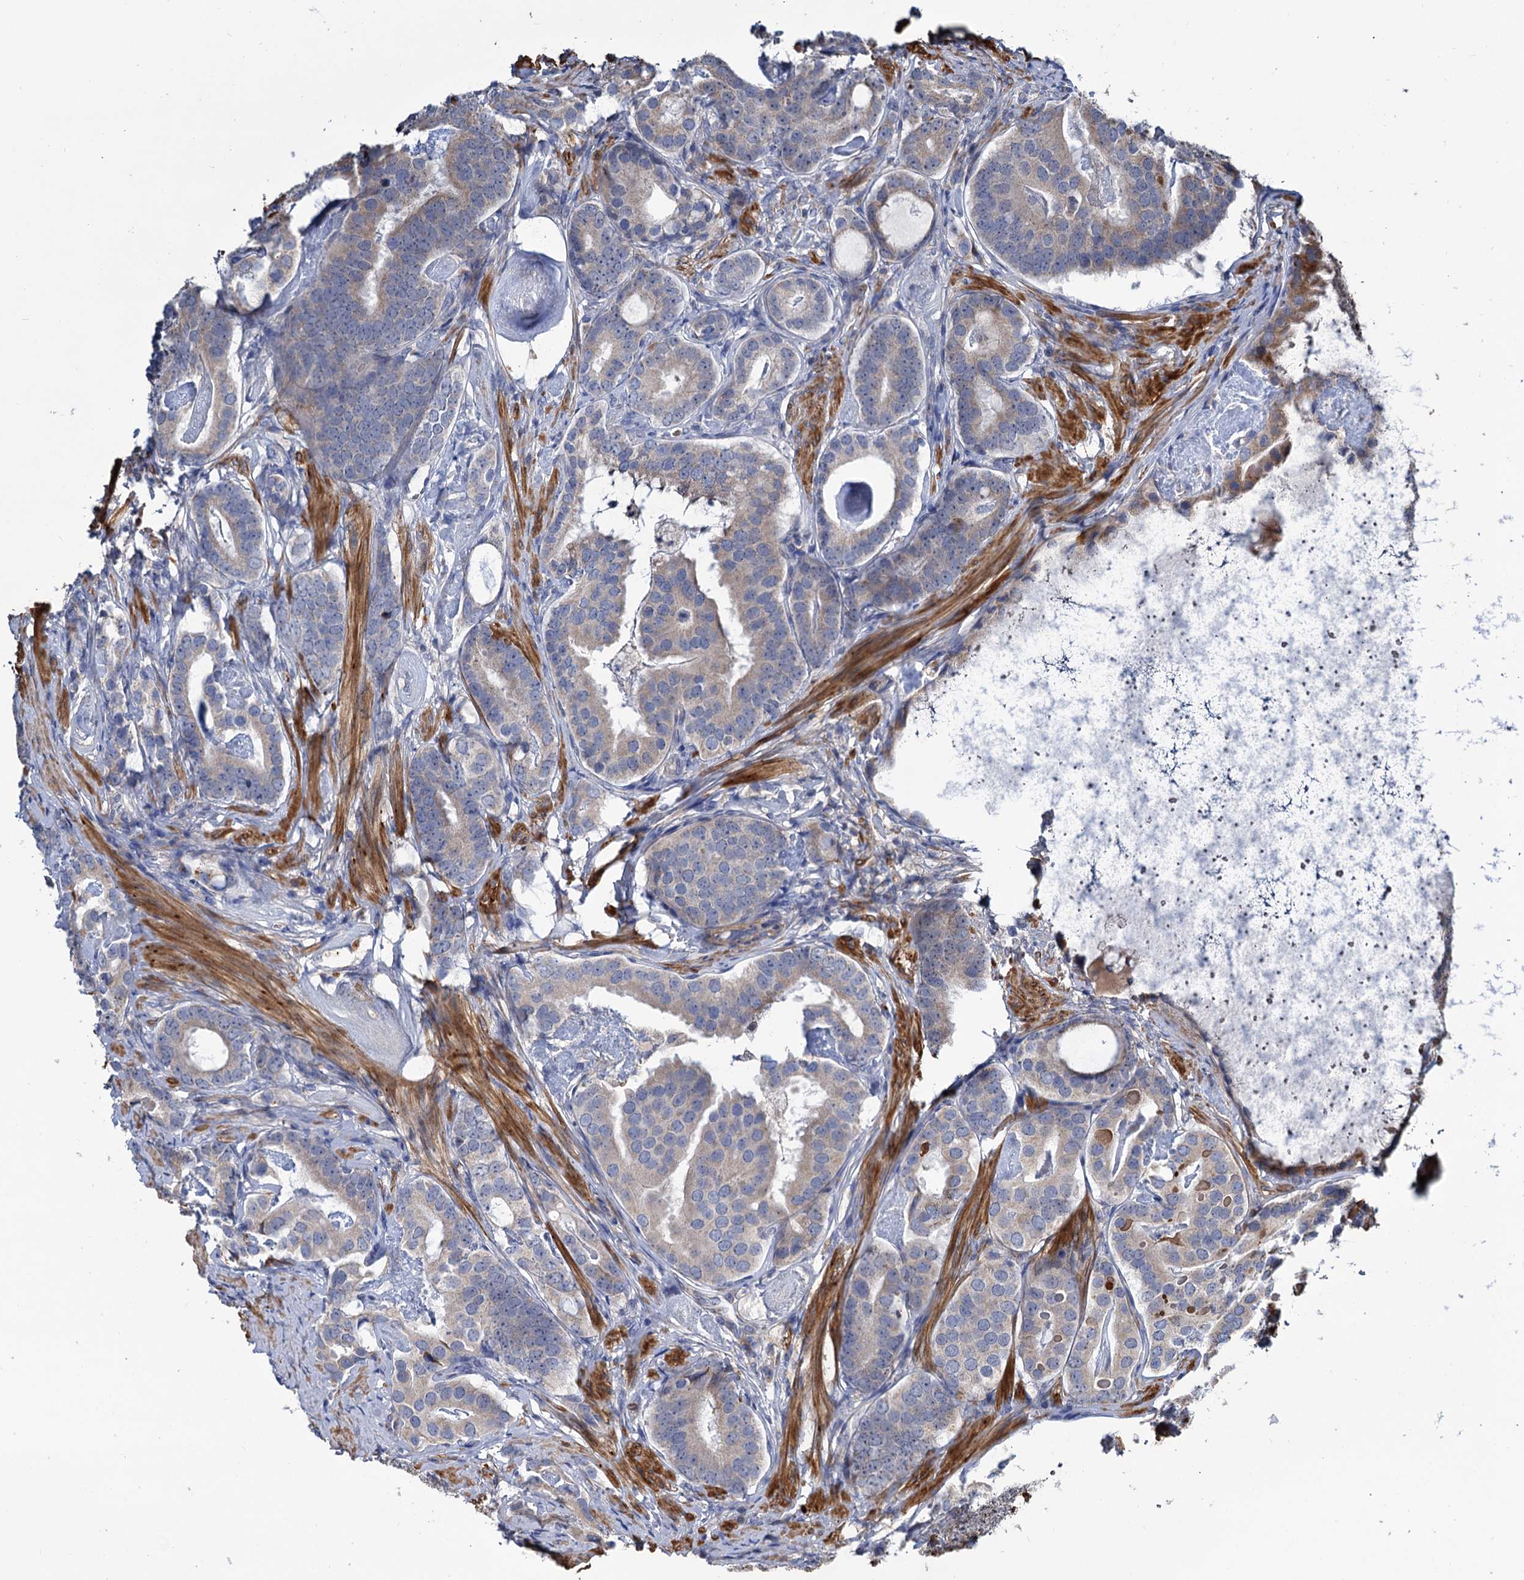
{"staining": {"intensity": "negative", "quantity": "none", "location": "none"}, "tissue": "prostate cancer", "cell_type": "Tumor cells", "image_type": "cancer", "snomed": [{"axis": "morphology", "description": "Adenocarcinoma, Low grade"}, {"axis": "topography", "description": "Prostate"}], "caption": "IHC of human prostate adenocarcinoma (low-grade) displays no expression in tumor cells.", "gene": "ALKBH7", "patient": {"sex": "male", "age": 71}}